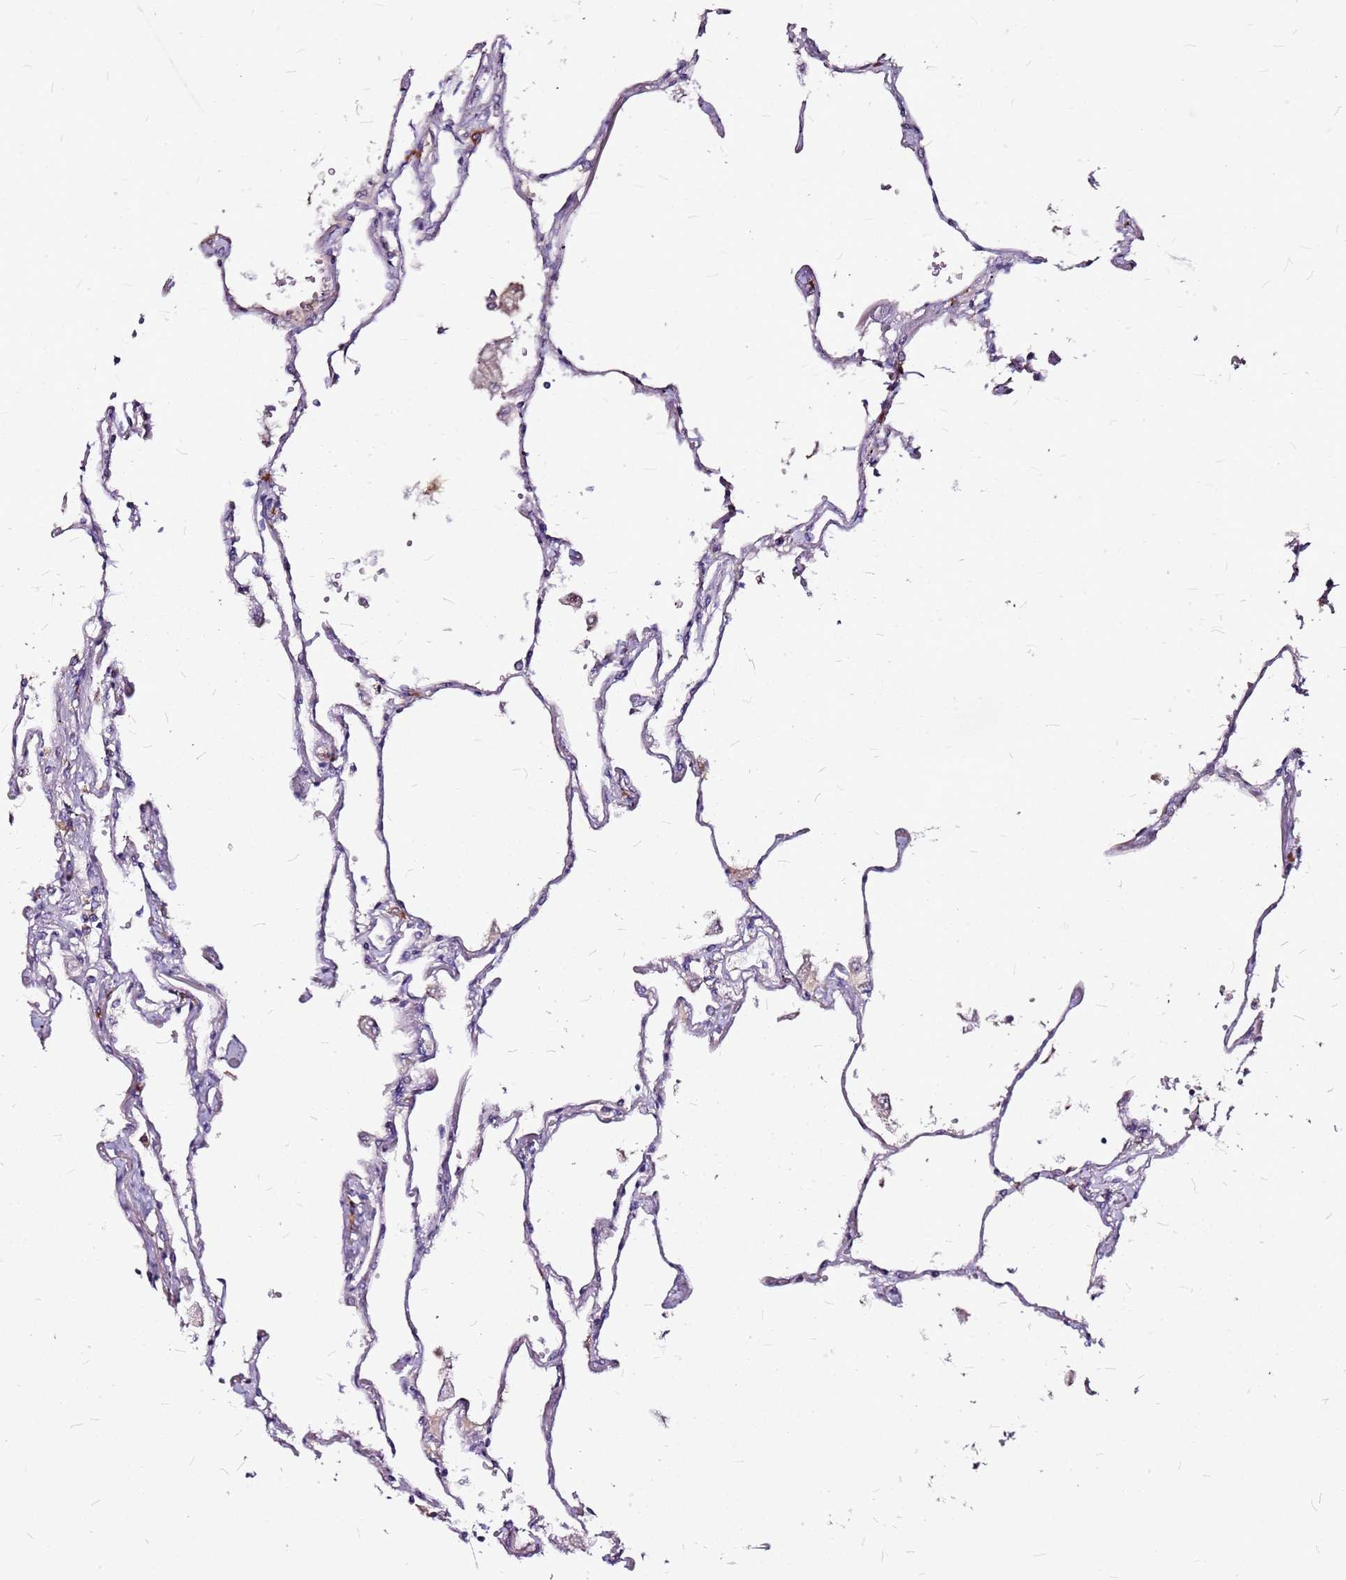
{"staining": {"intensity": "negative", "quantity": "none", "location": "none"}, "tissue": "lung", "cell_type": "Alveolar cells", "image_type": "normal", "snomed": [{"axis": "morphology", "description": "Normal tissue, NOS"}, {"axis": "topography", "description": "Lung"}], "caption": "An immunohistochemistry (IHC) photomicrograph of unremarkable lung is shown. There is no staining in alveolar cells of lung.", "gene": "DCDC2C", "patient": {"sex": "female", "age": 67}}